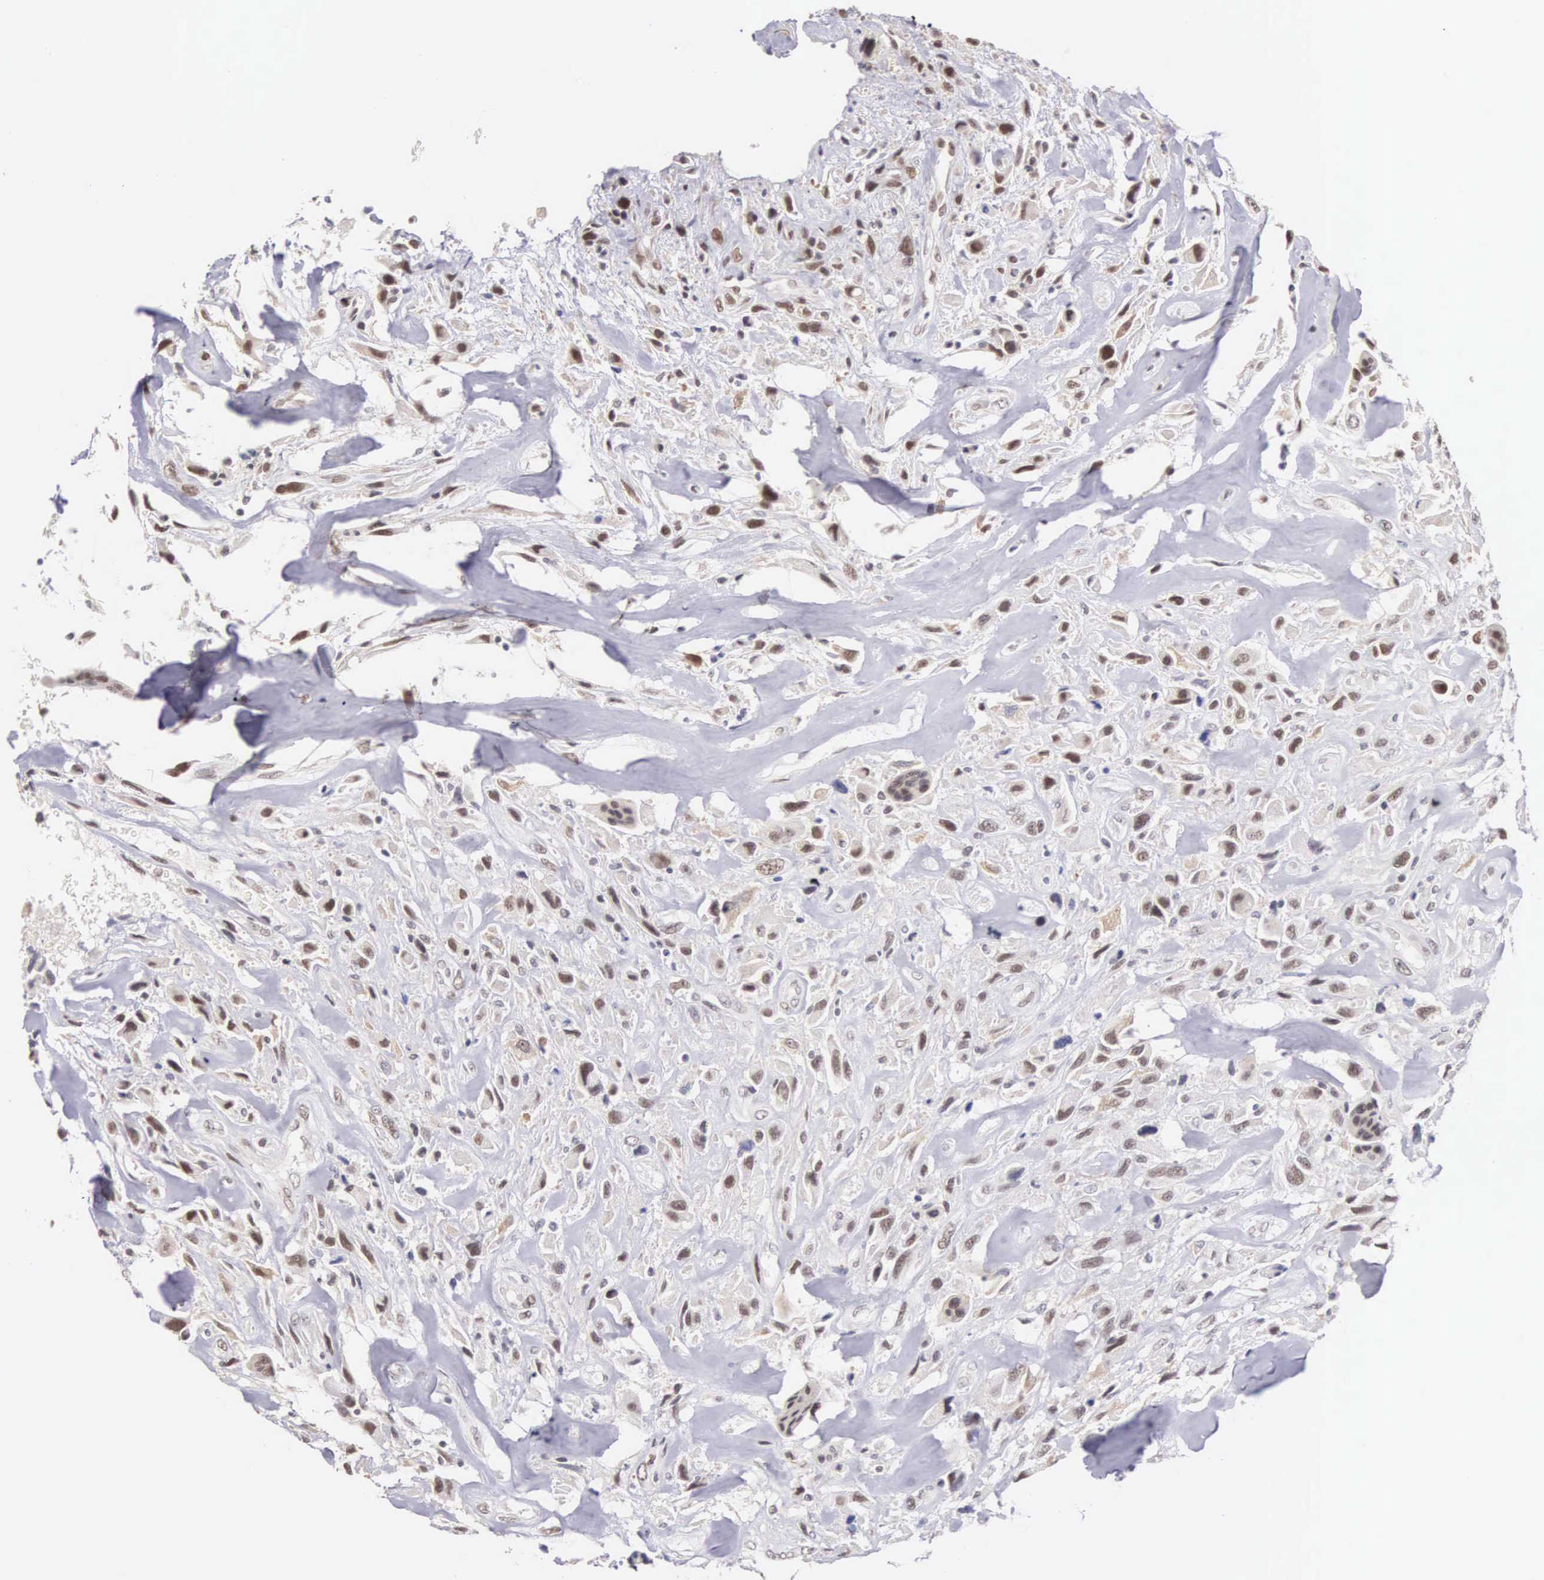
{"staining": {"intensity": "moderate", "quantity": "25%-75%", "location": "nuclear"}, "tissue": "breast cancer", "cell_type": "Tumor cells", "image_type": "cancer", "snomed": [{"axis": "morphology", "description": "Neoplasm, malignant, NOS"}, {"axis": "topography", "description": "Breast"}], "caption": "The immunohistochemical stain highlights moderate nuclear staining in tumor cells of neoplasm (malignant) (breast) tissue.", "gene": "HMGXB4", "patient": {"sex": "female", "age": 50}}